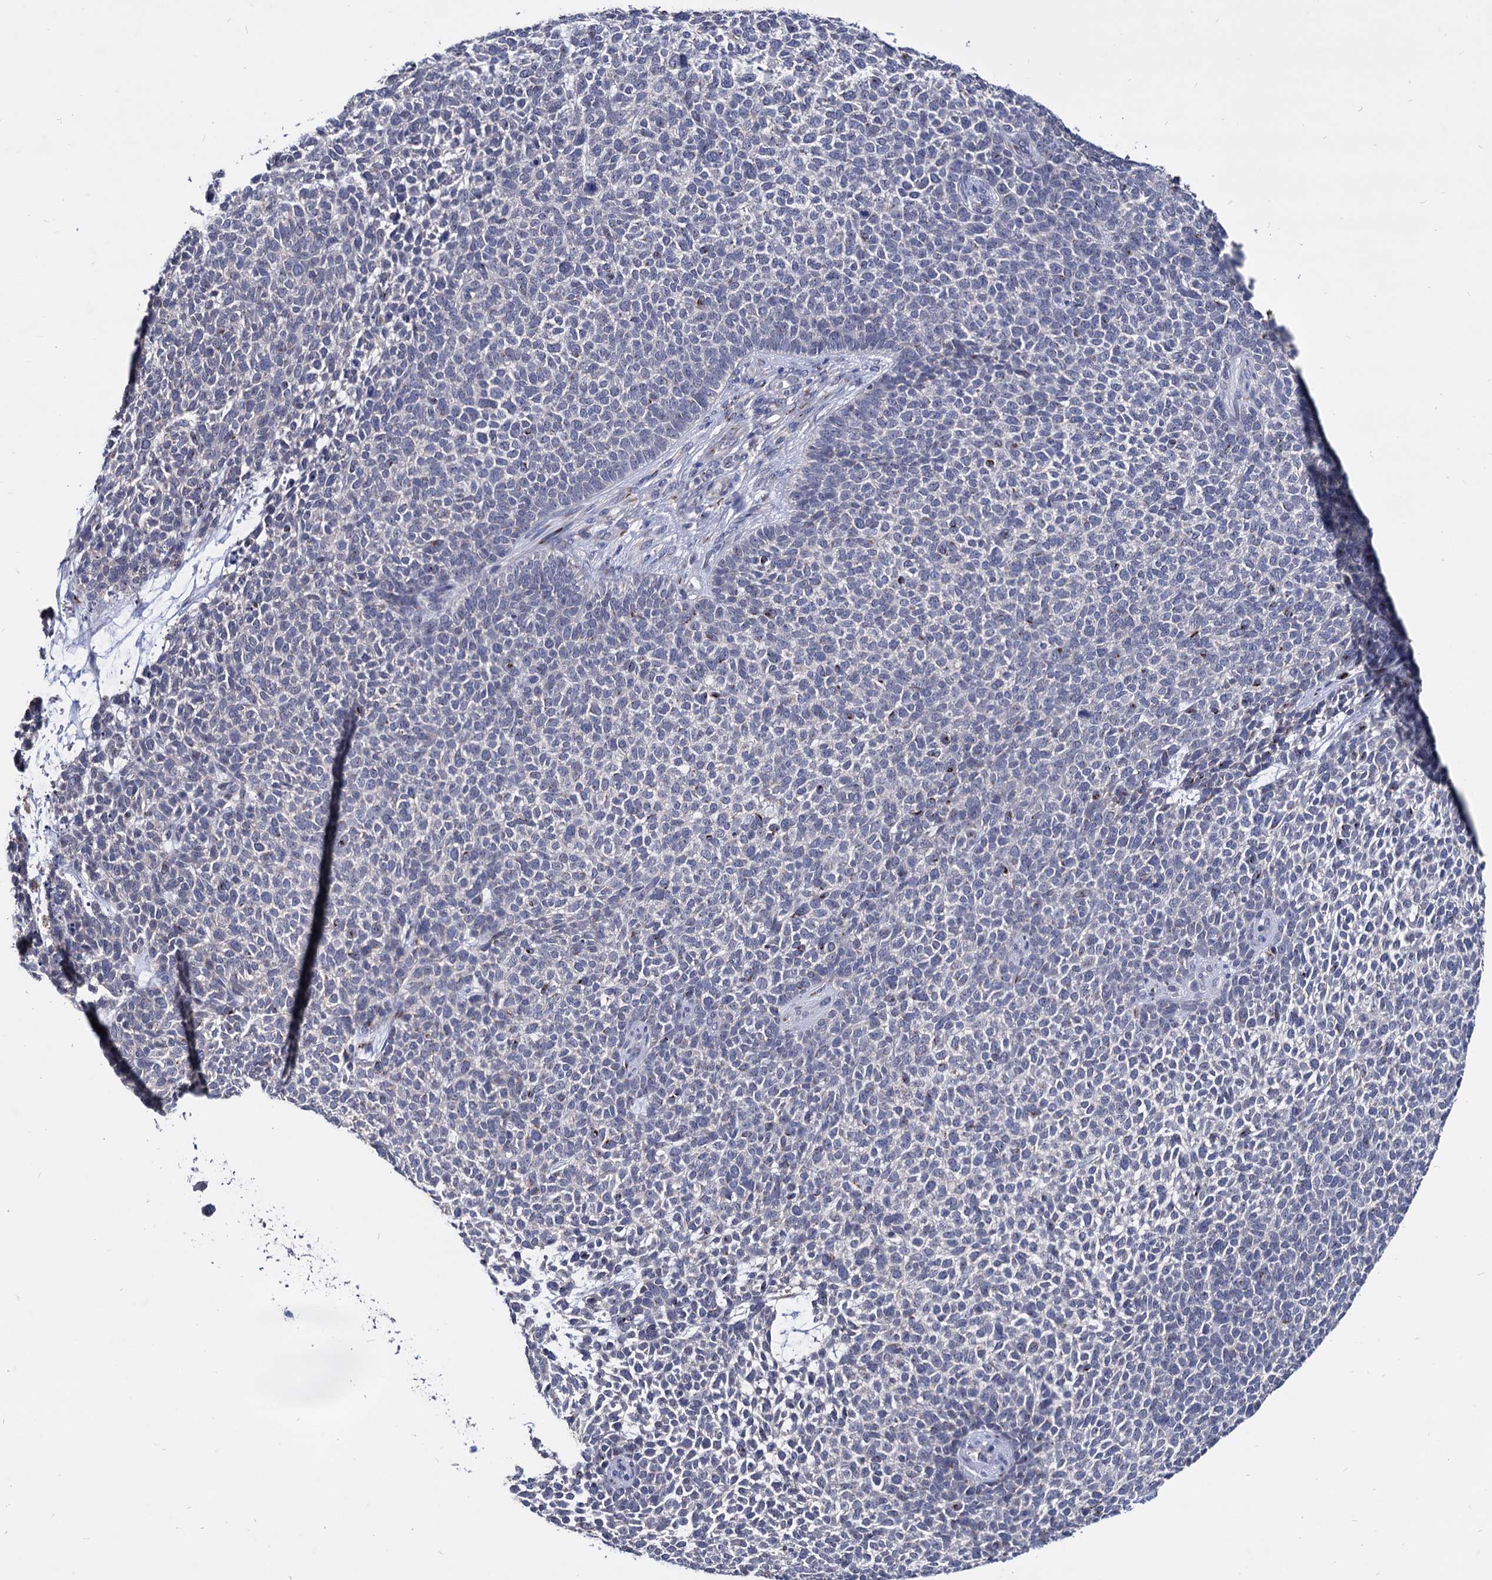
{"staining": {"intensity": "negative", "quantity": "none", "location": "none"}, "tissue": "skin cancer", "cell_type": "Tumor cells", "image_type": "cancer", "snomed": [{"axis": "morphology", "description": "Basal cell carcinoma"}, {"axis": "topography", "description": "Skin"}], "caption": "A photomicrograph of skin basal cell carcinoma stained for a protein shows no brown staining in tumor cells. The staining was performed using DAB (3,3'-diaminobenzidine) to visualize the protein expression in brown, while the nuclei were stained in blue with hematoxylin (Magnification: 20x).", "gene": "ESD", "patient": {"sex": "female", "age": 84}}